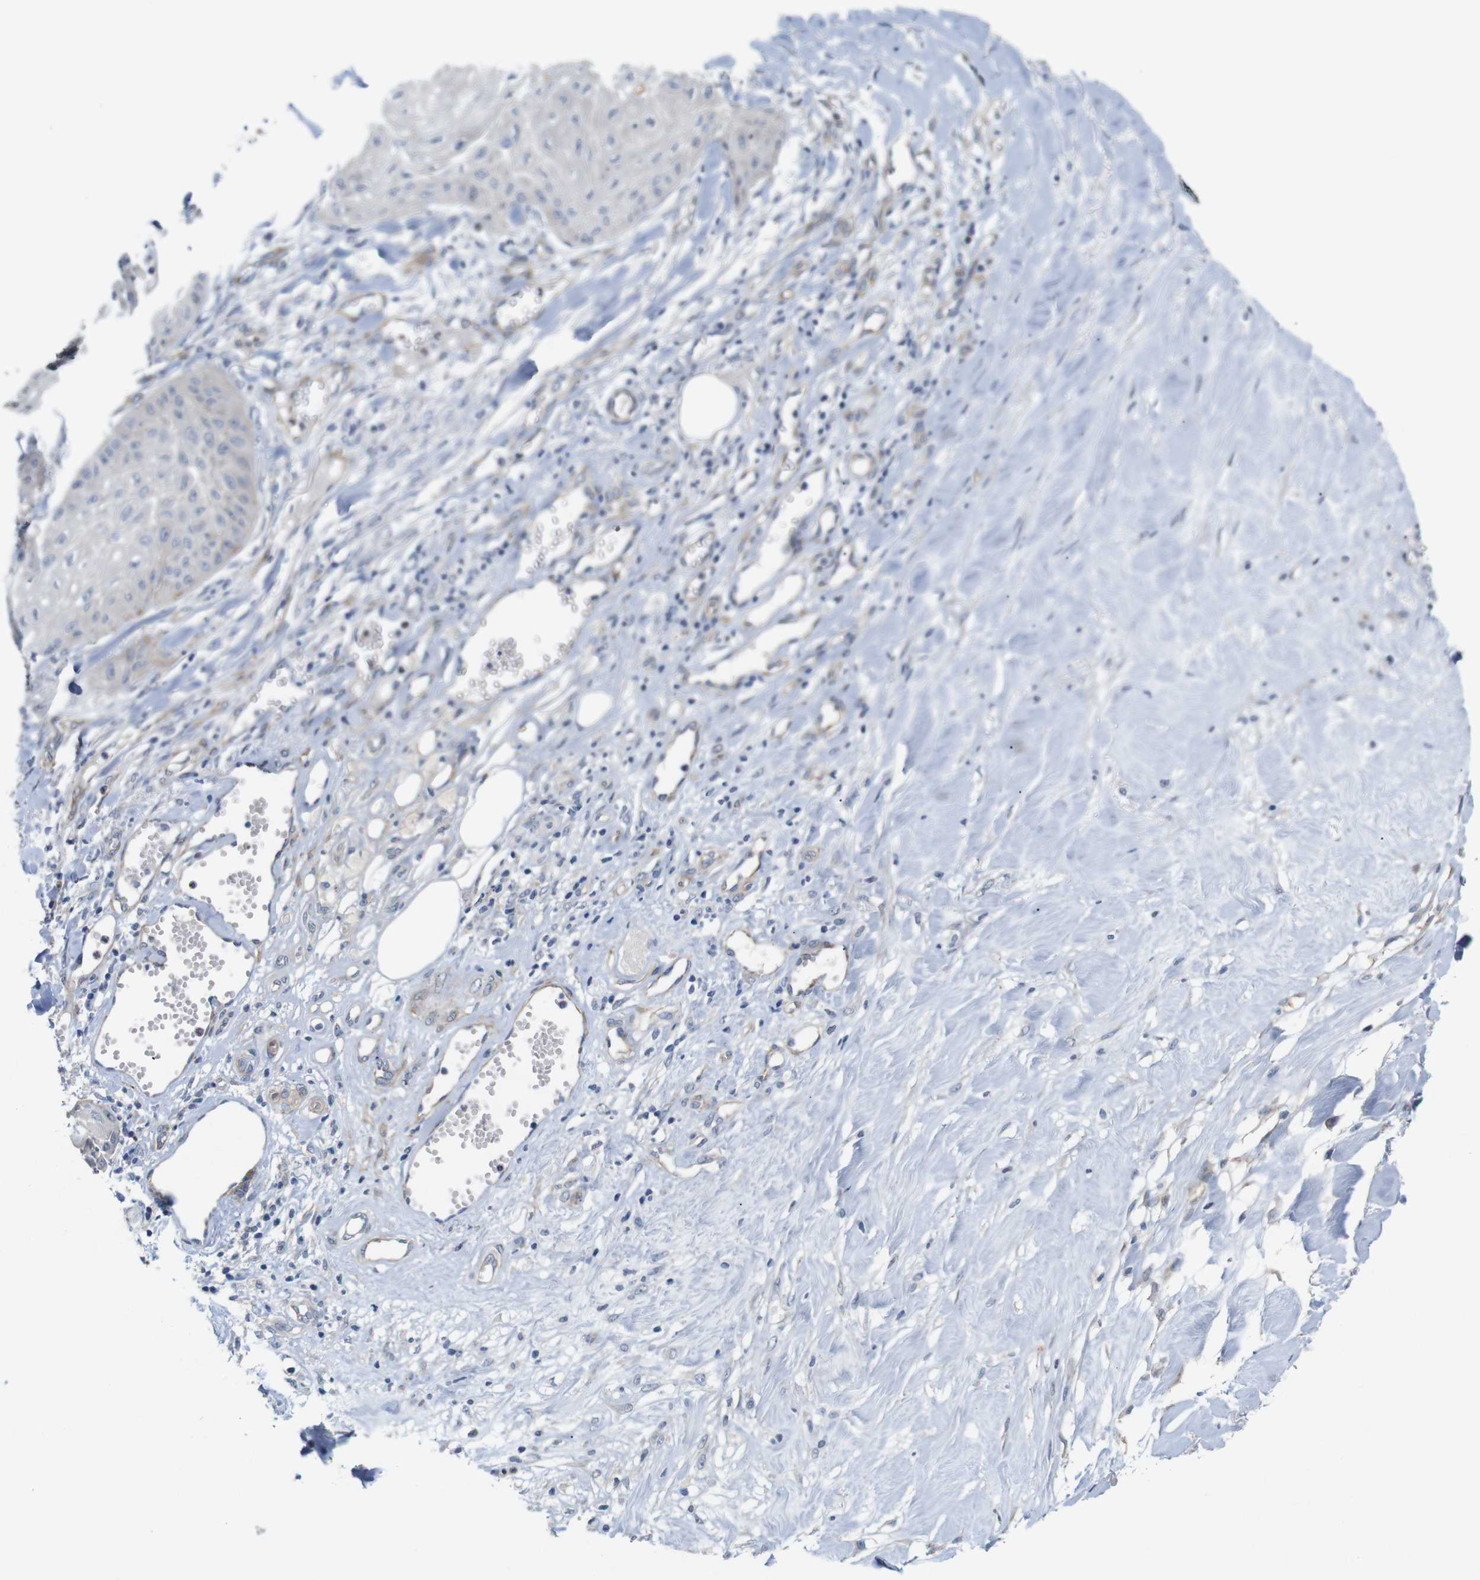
{"staining": {"intensity": "negative", "quantity": "none", "location": "none"}, "tissue": "skin cancer", "cell_type": "Tumor cells", "image_type": "cancer", "snomed": [{"axis": "morphology", "description": "Squamous cell carcinoma, NOS"}, {"axis": "topography", "description": "Skin"}], "caption": "A histopathology image of squamous cell carcinoma (skin) stained for a protein demonstrates no brown staining in tumor cells.", "gene": "CYB561", "patient": {"sex": "male", "age": 74}}